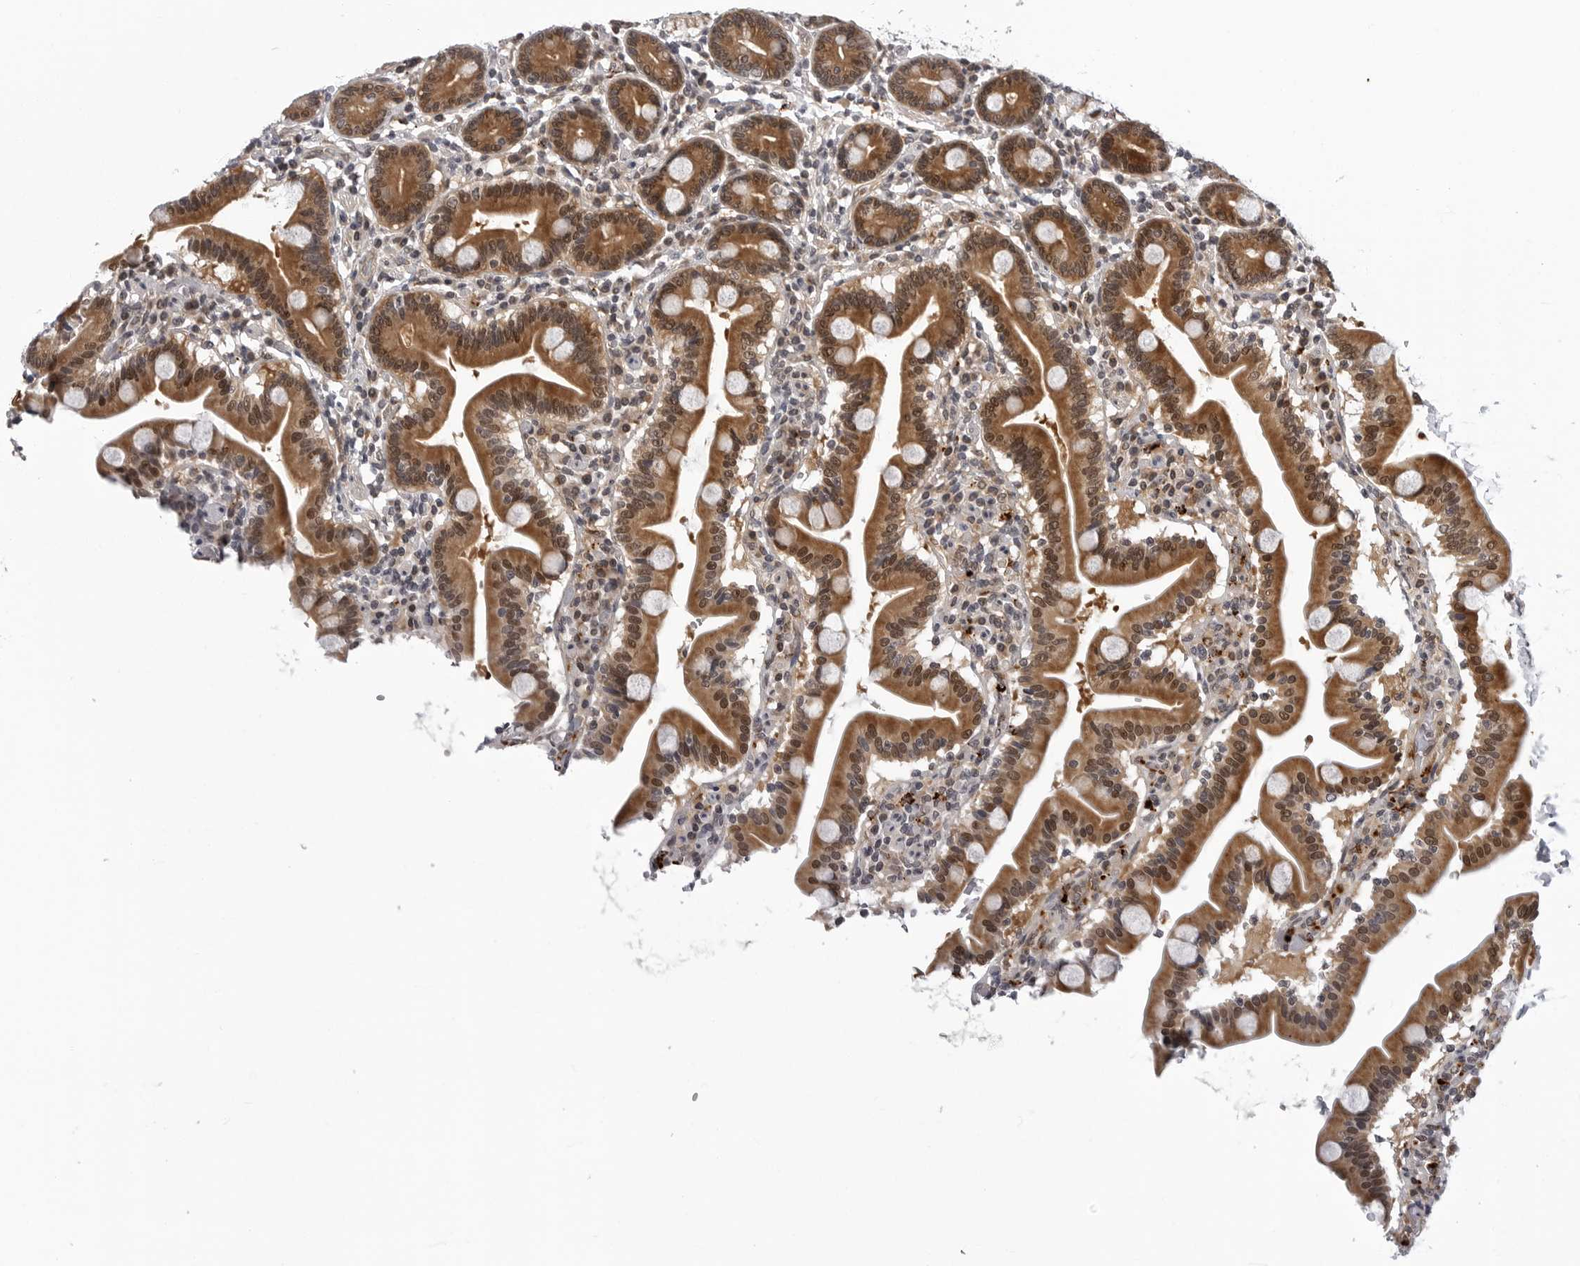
{"staining": {"intensity": "moderate", "quantity": ">75%", "location": "cytoplasmic/membranous,nuclear"}, "tissue": "duodenum", "cell_type": "Glandular cells", "image_type": "normal", "snomed": [{"axis": "morphology", "description": "Normal tissue, NOS"}, {"axis": "topography", "description": "Duodenum"}], "caption": "Normal duodenum shows moderate cytoplasmic/membranous,nuclear positivity in approximately >75% of glandular cells, visualized by immunohistochemistry. (Stains: DAB in brown, nuclei in blue, Microscopy: brightfield microscopy at high magnification).", "gene": "KIAA1614", "patient": {"sex": "male", "age": 54}}